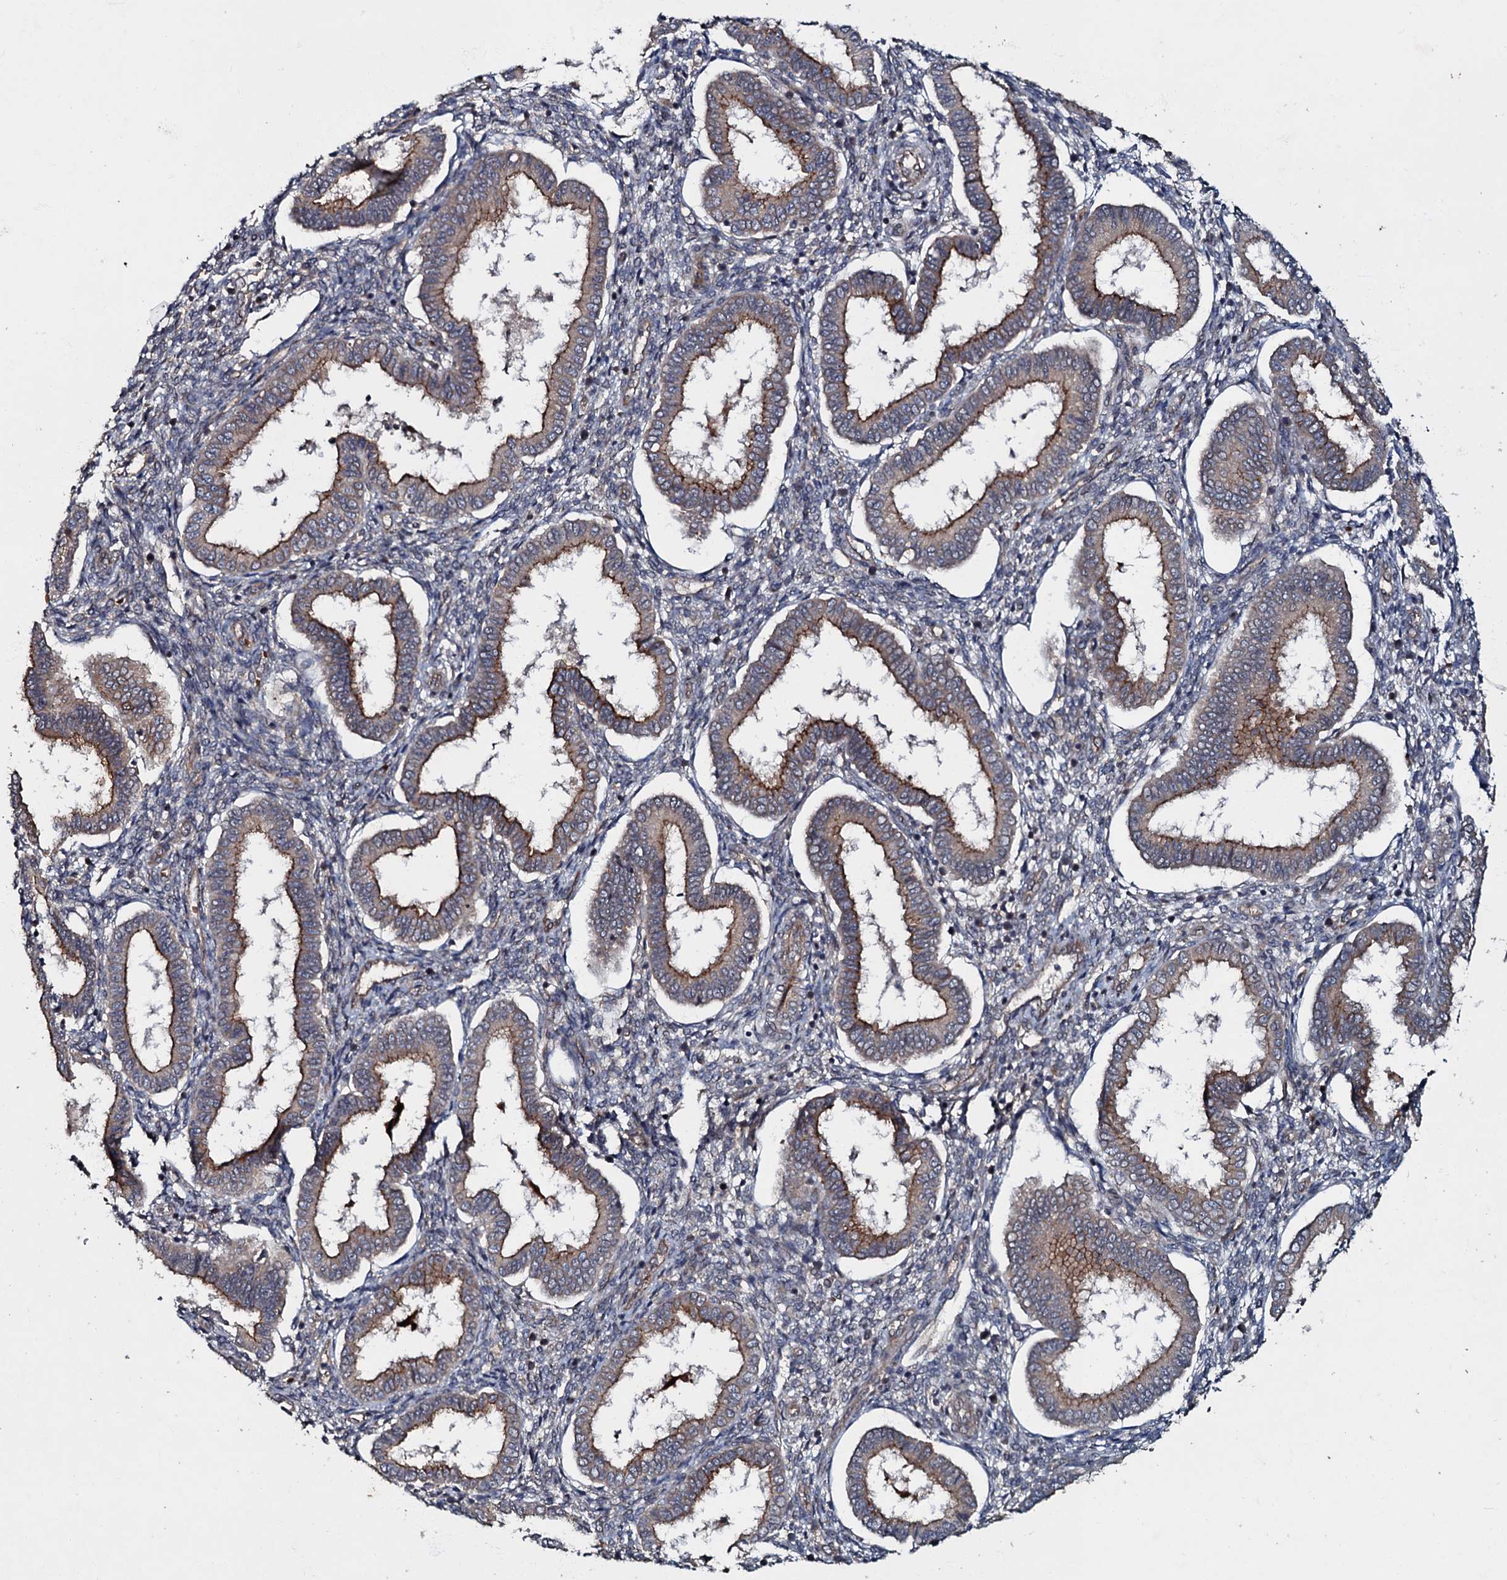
{"staining": {"intensity": "weak", "quantity": "<25%", "location": "cytoplasmic/membranous"}, "tissue": "endometrium", "cell_type": "Cells in endometrial stroma", "image_type": "normal", "snomed": [{"axis": "morphology", "description": "Normal tissue, NOS"}, {"axis": "topography", "description": "Endometrium"}], "caption": "Immunohistochemistry (IHC) histopathology image of unremarkable human endometrium stained for a protein (brown), which shows no expression in cells in endometrial stroma. (Stains: DAB immunohistochemistry with hematoxylin counter stain, Microscopy: brightfield microscopy at high magnification).", "gene": "MANSC4", "patient": {"sex": "female", "age": 24}}